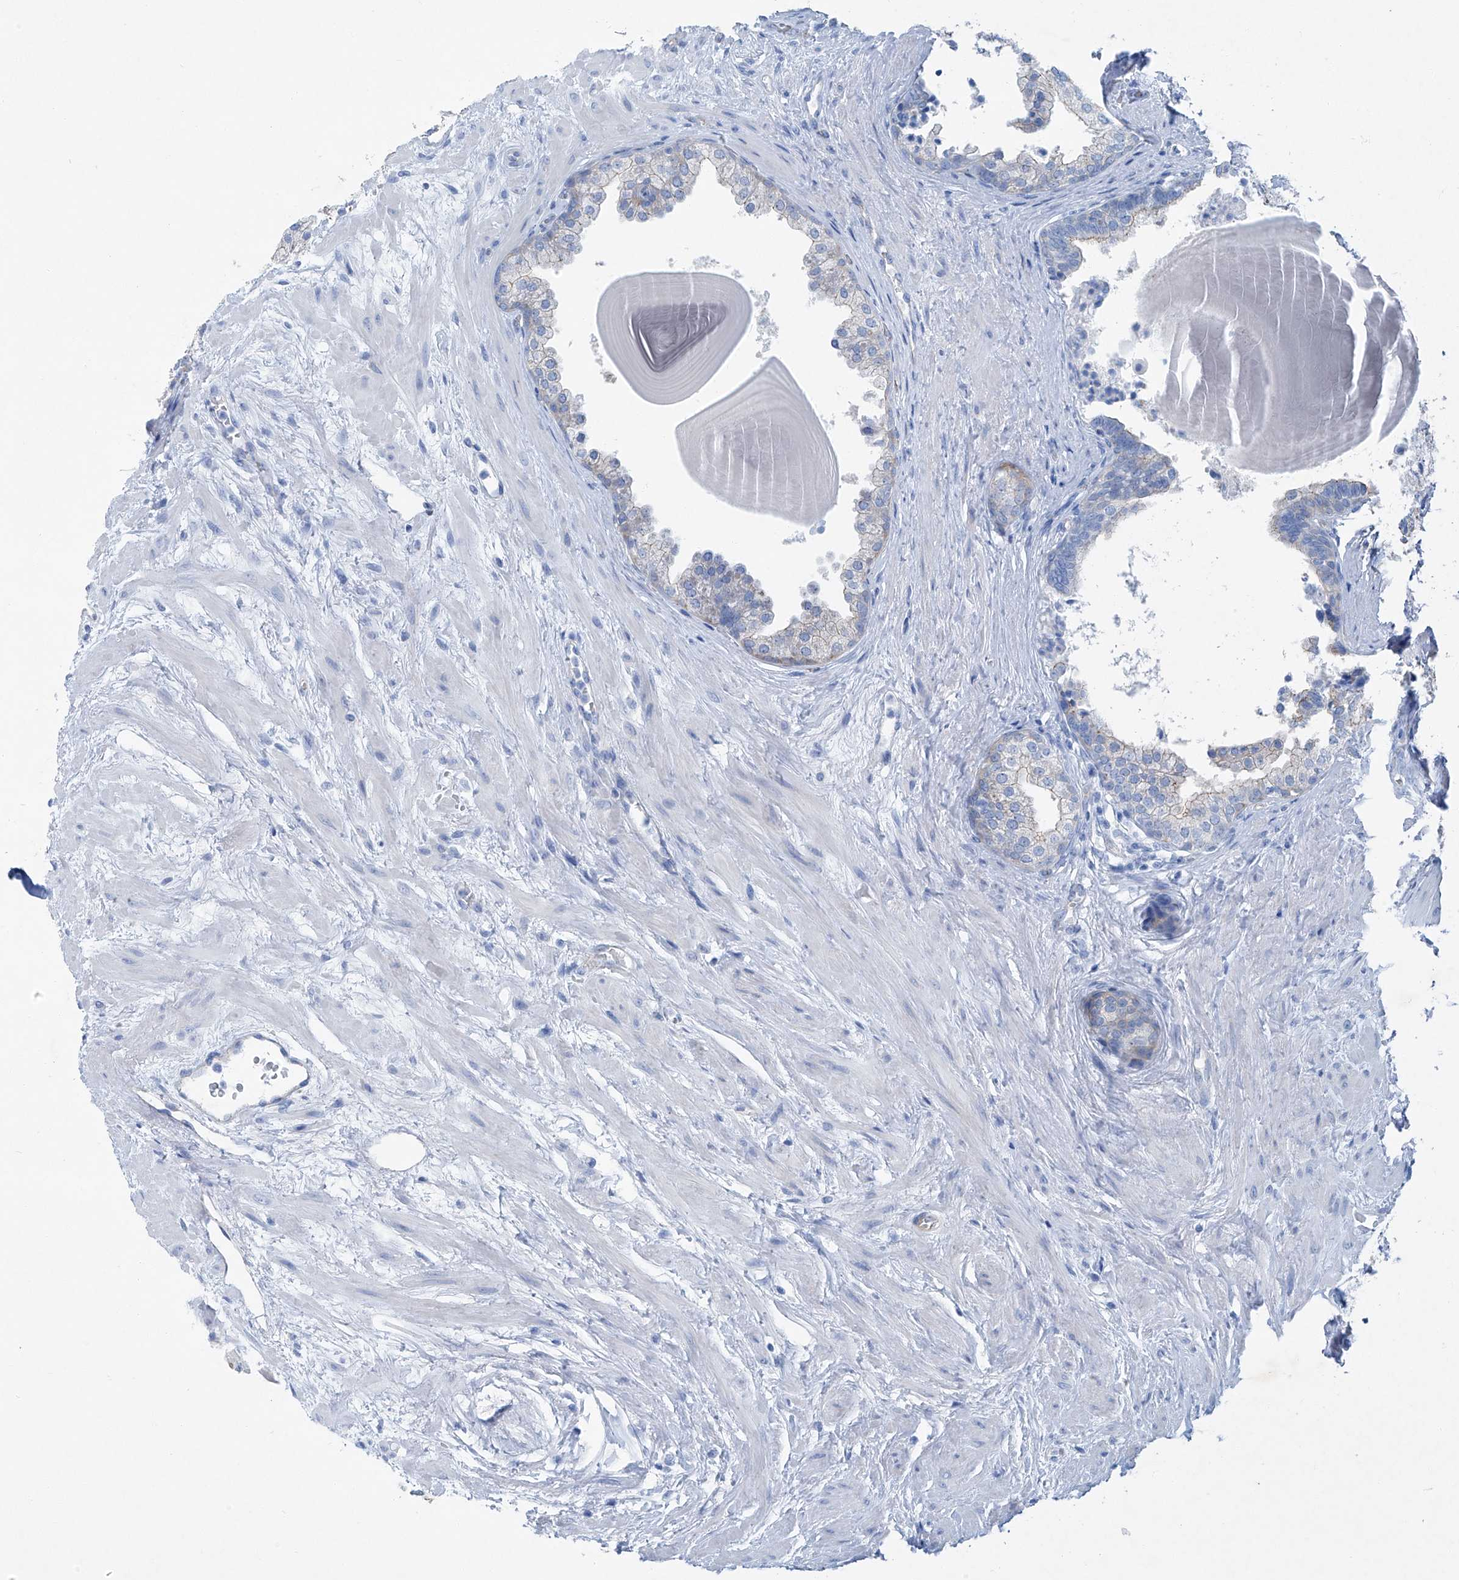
{"staining": {"intensity": "weak", "quantity": "<25%", "location": "cytoplasmic/membranous"}, "tissue": "prostate", "cell_type": "Glandular cells", "image_type": "normal", "snomed": [{"axis": "morphology", "description": "Normal tissue, NOS"}, {"axis": "topography", "description": "Prostate"}], "caption": "Histopathology image shows no significant protein positivity in glandular cells of unremarkable prostate. (DAB IHC, high magnification).", "gene": "MAGI1", "patient": {"sex": "male", "age": 48}}